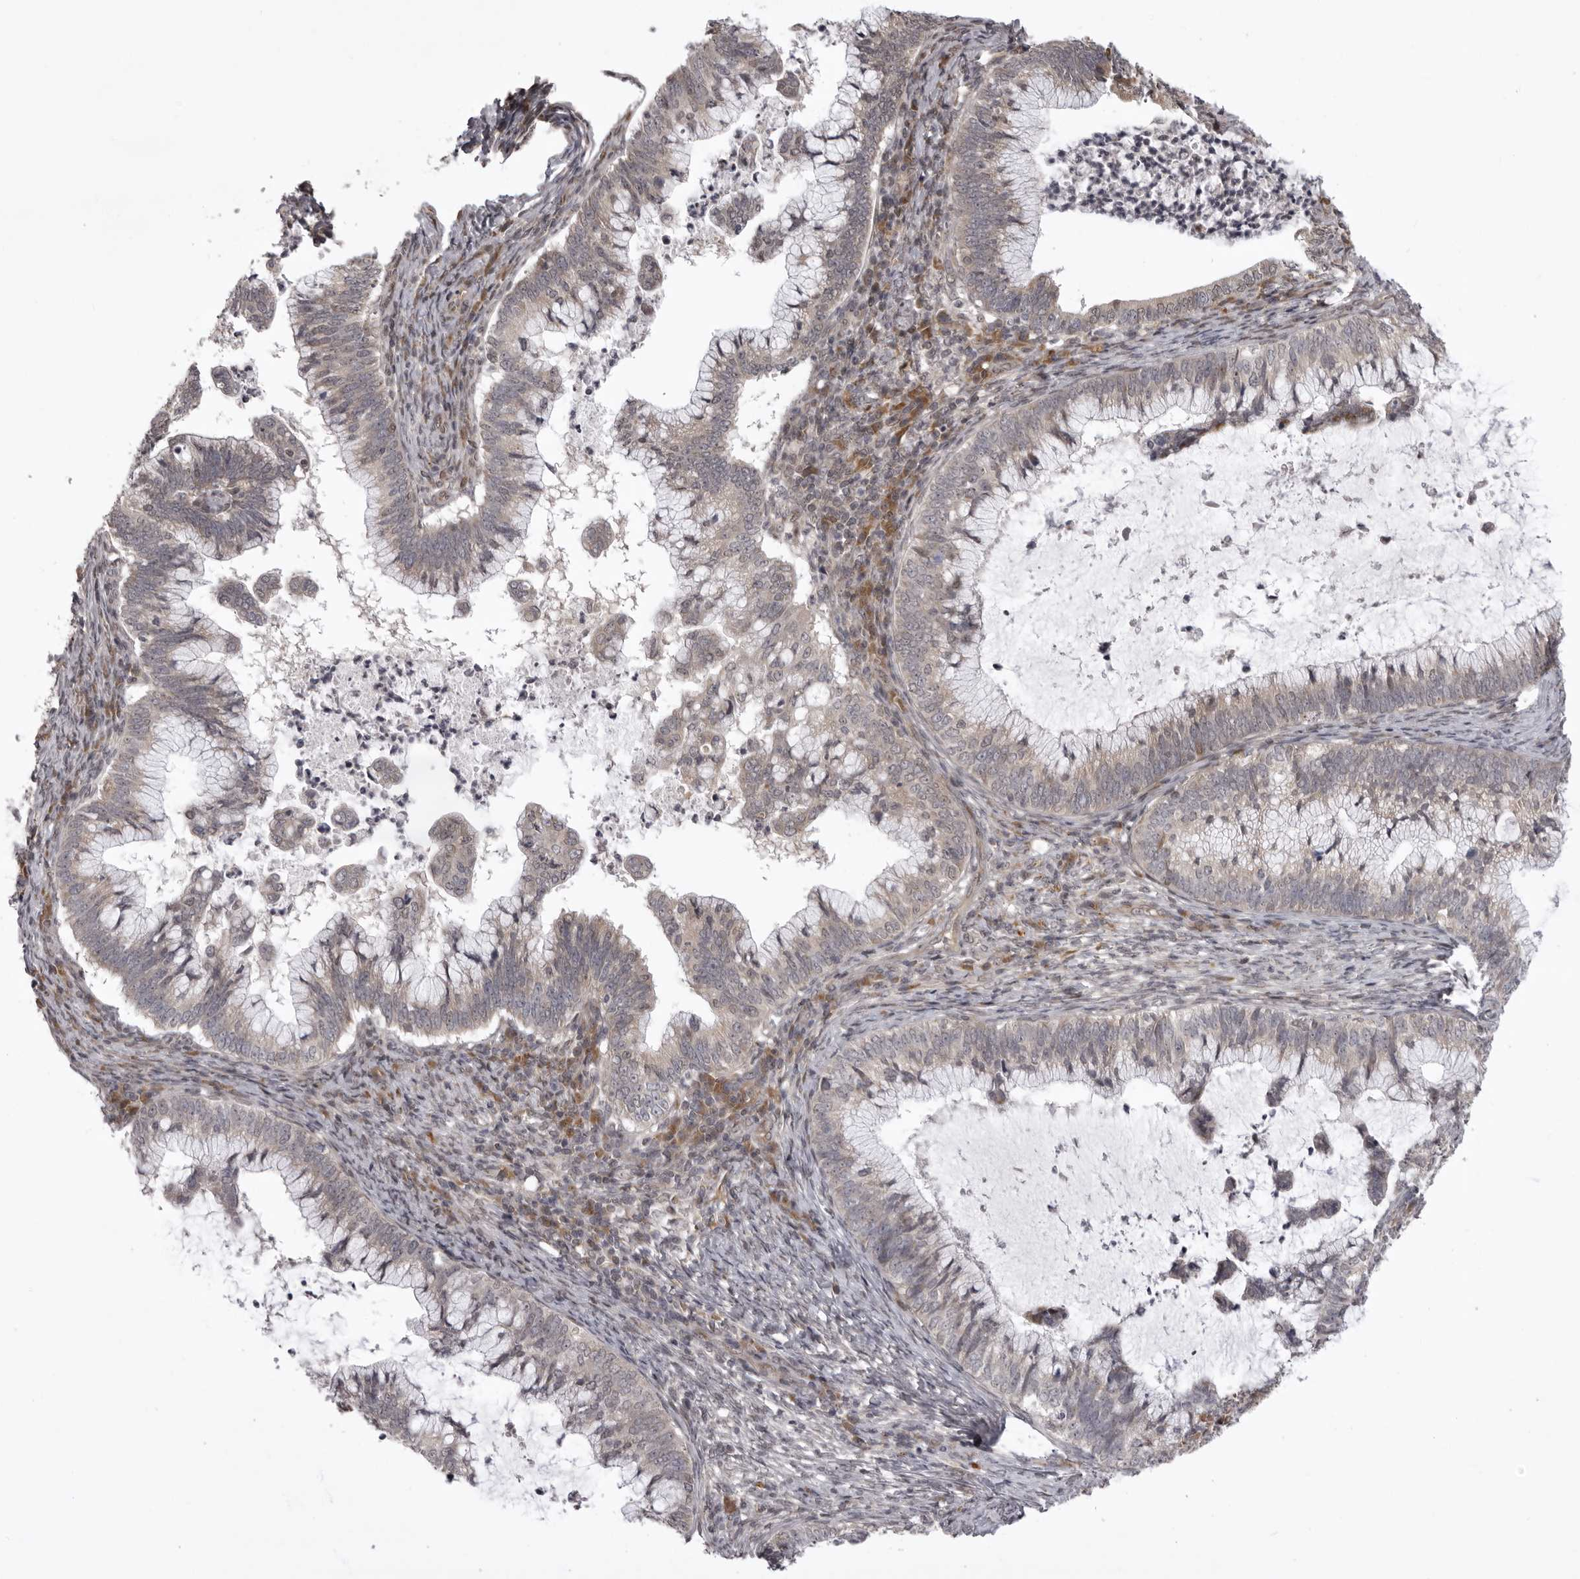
{"staining": {"intensity": "negative", "quantity": "none", "location": "none"}, "tissue": "cervical cancer", "cell_type": "Tumor cells", "image_type": "cancer", "snomed": [{"axis": "morphology", "description": "Adenocarcinoma, NOS"}, {"axis": "topography", "description": "Cervix"}], "caption": "IHC of cervical adenocarcinoma shows no positivity in tumor cells.", "gene": "C1orf109", "patient": {"sex": "female", "age": 36}}